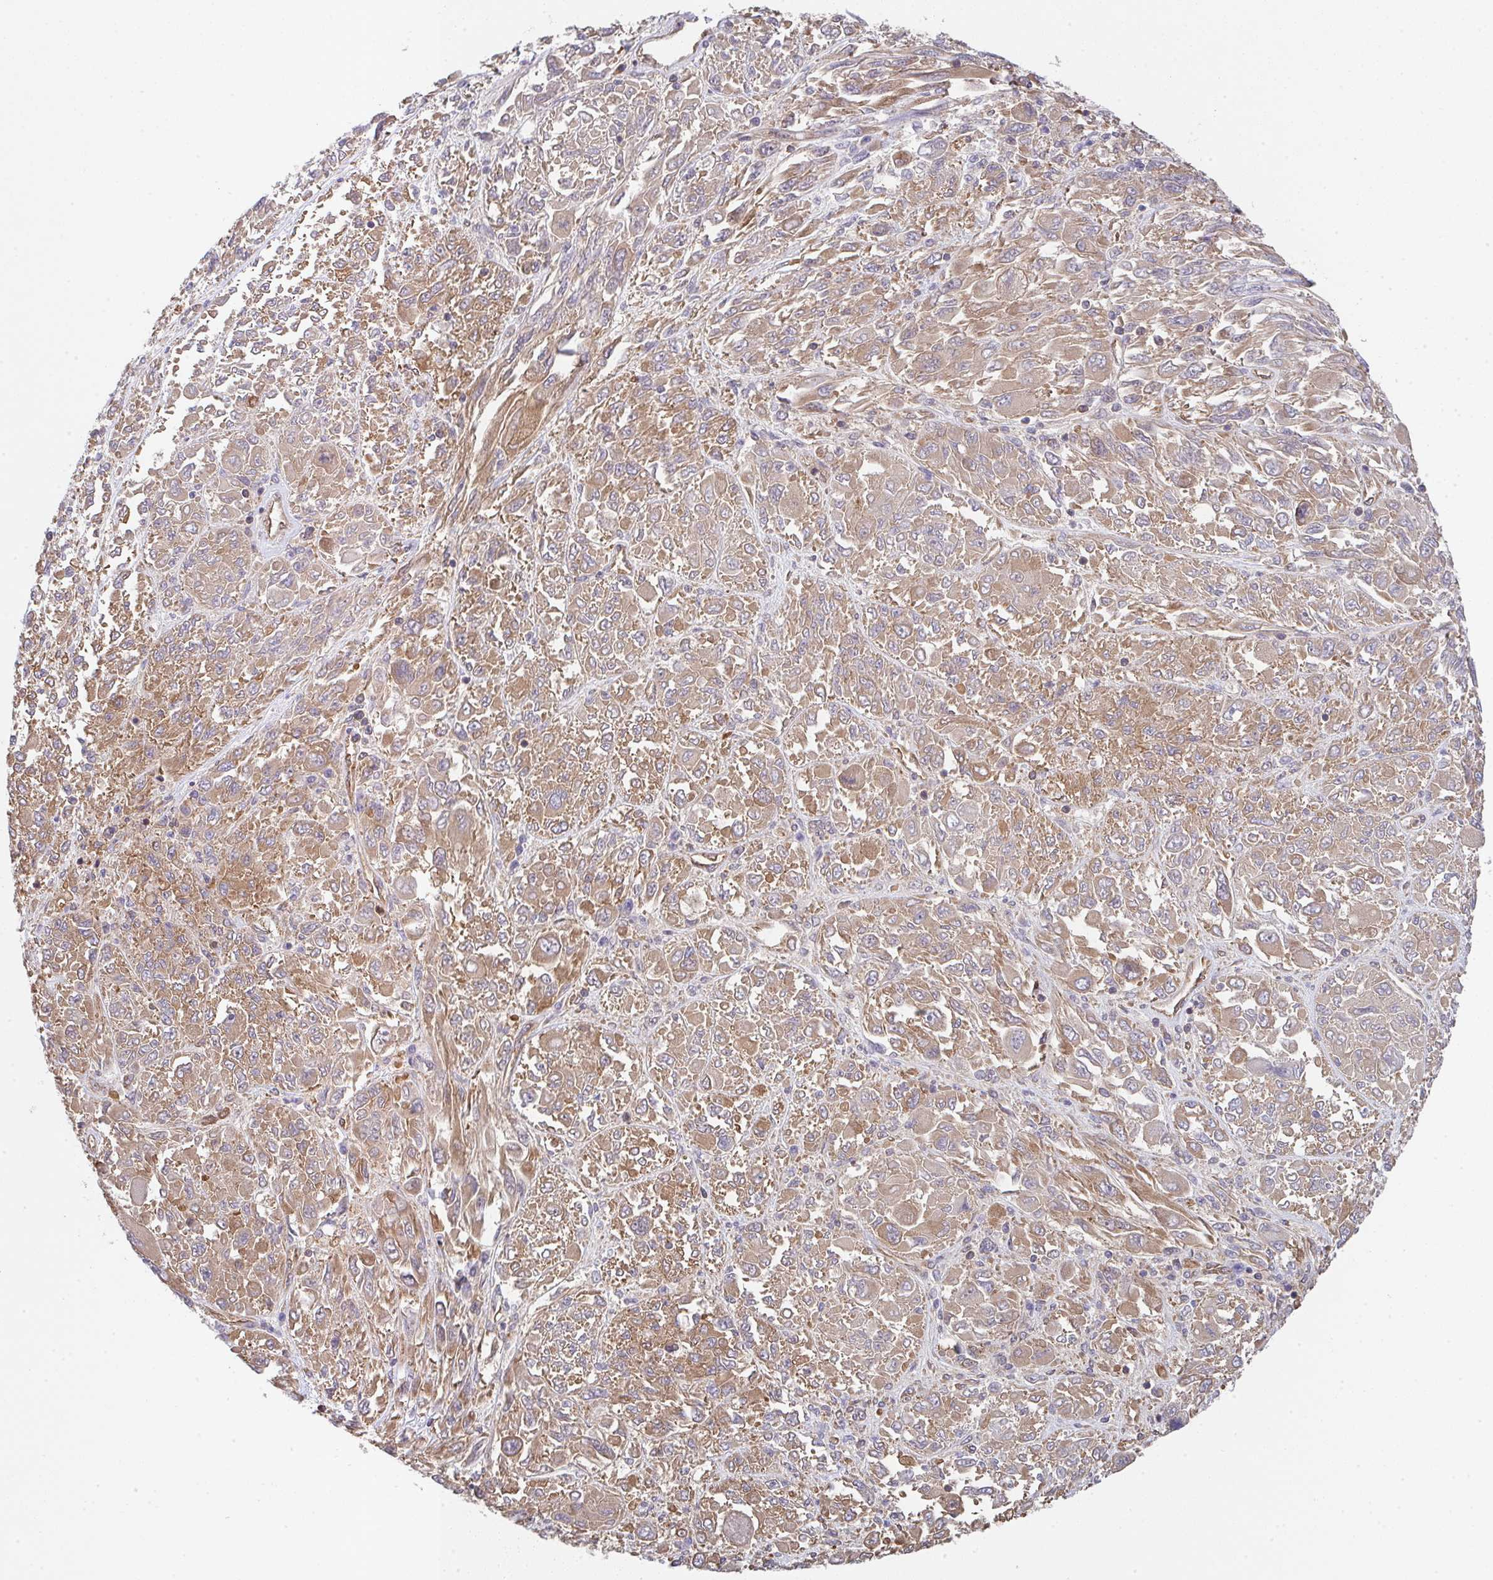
{"staining": {"intensity": "moderate", "quantity": ">75%", "location": "cytoplasmic/membranous"}, "tissue": "melanoma", "cell_type": "Tumor cells", "image_type": "cancer", "snomed": [{"axis": "morphology", "description": "Malignant melanoma, NOS"}, {"axis": "topography", "description": "Skin"}], "caption": "Malignant melanoma stained with a protein marker exhibits moderate staining in tumor cells.", "gene": "TMEM229A", "patient": {"sex": "female", "age": 91}}